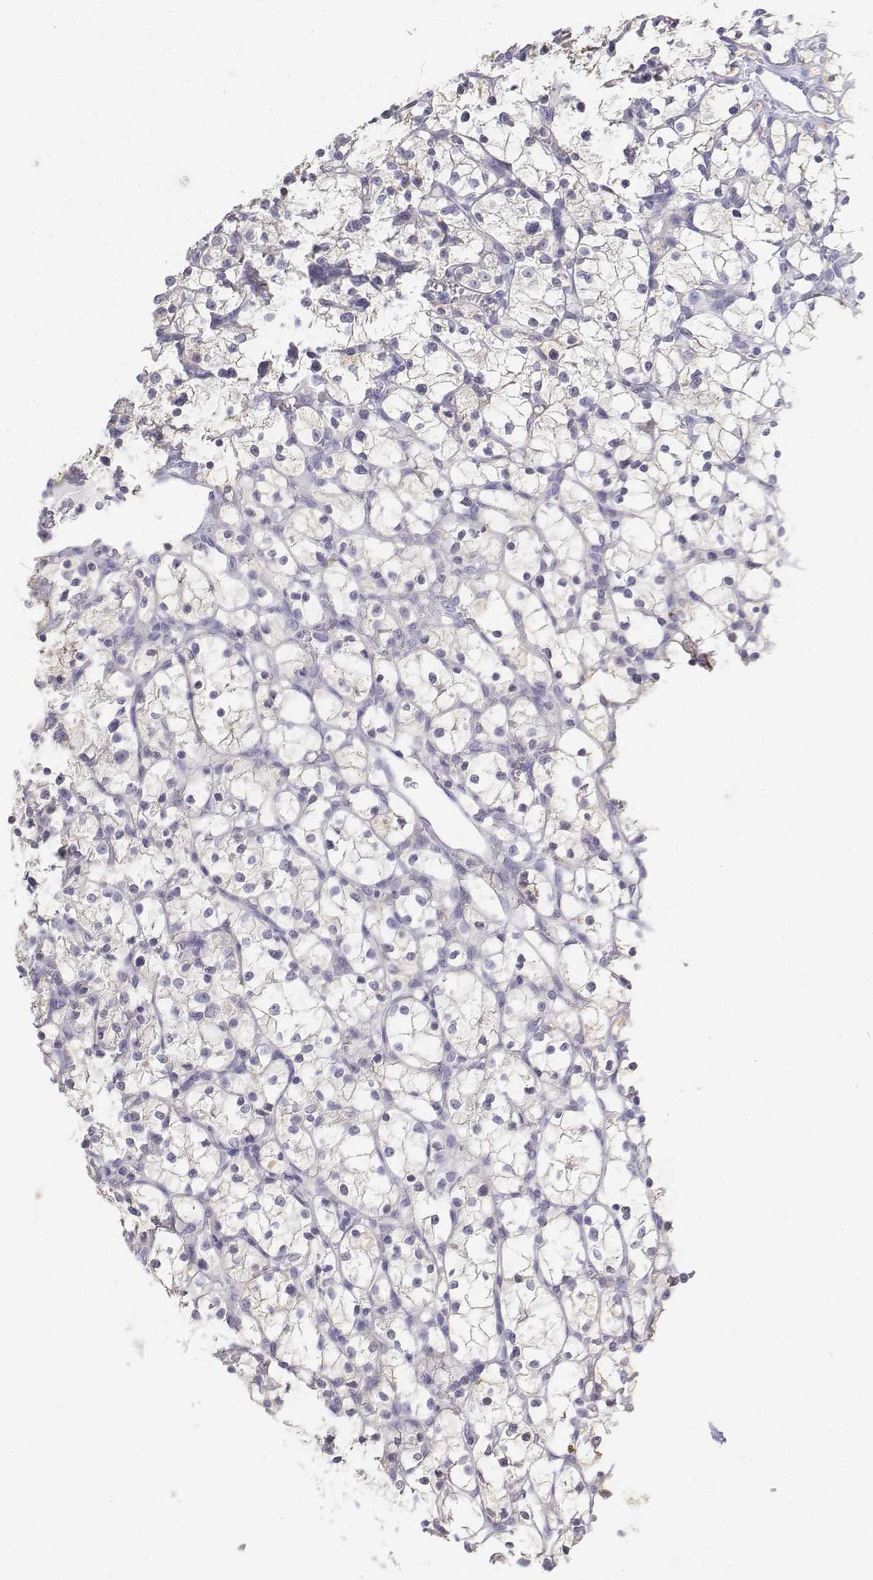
{"staining": {"intensity": "negative", "quantity": "none", "location": "none"}, "tissue": "renal cancer", "cell_type": "Tumor cells", "image_type": "cancer", "snomed": [{"axis": "morphology", "description": "Adenocarcinoma, NOS"}, {"axis": "topography", "description": "Kidney"}], "caption": "This is an IHC image of renal adenocarcinoma. There is no positivity in tumor cells.", "gene": "LGSN", "patient": {"sex": "female", "age": 64}}